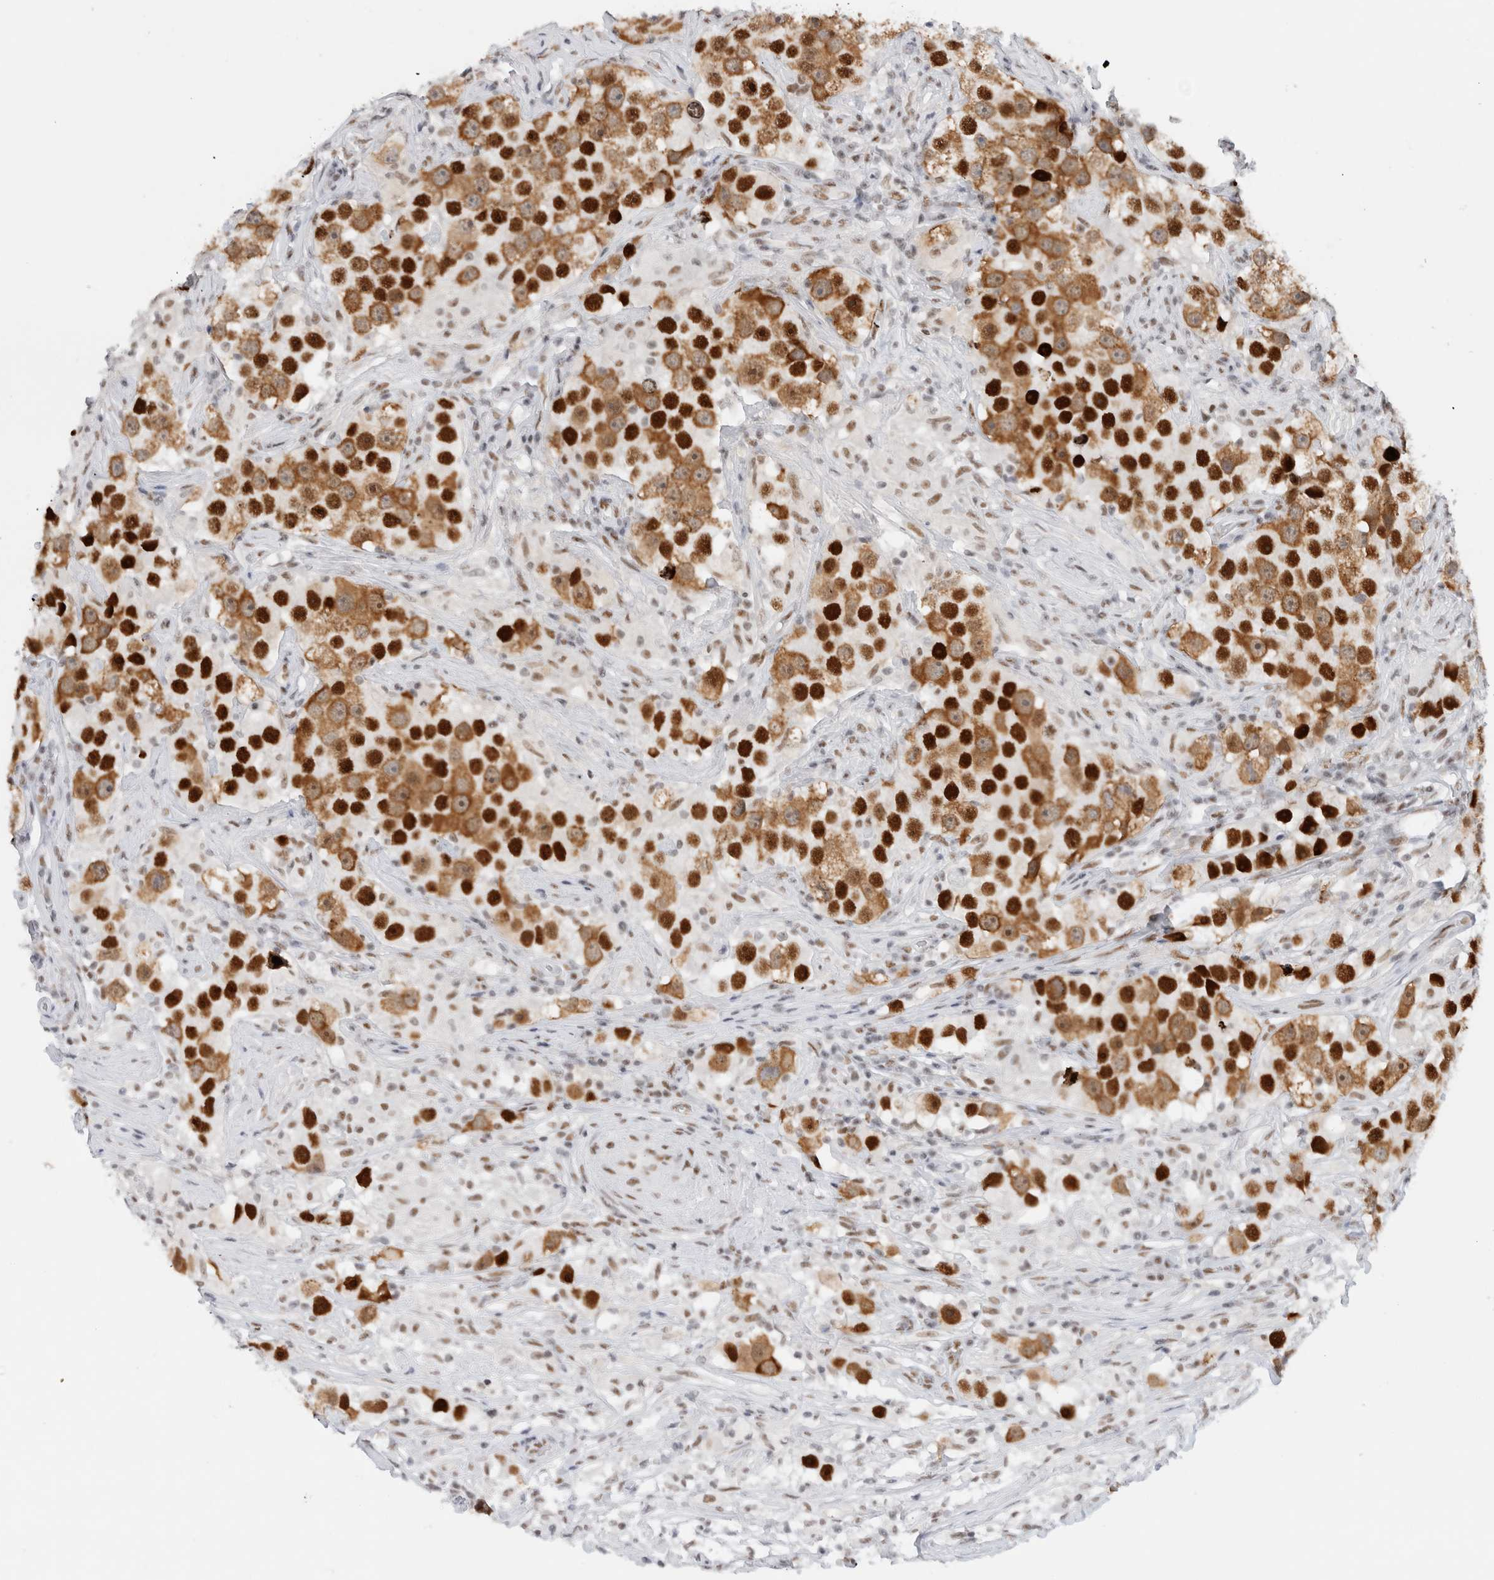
{"staining": {"intensity": "strong", "quantity": ">75%", "location": "cytoplasmic/membranous,nuclear"}, "tissue": "testis cancer", "cell_type": "Tumor cells", "image_type": "cancer", "snomed": [{"axis": "morphology", "description": "Seminoma, NOS"}, {"axis": "topography", "description": "Testis"}], "caption": "Protein analysis of seminoma (testis) tissue demonstrates strong cytoplasmic/membranous and nuclear positivity in approximately >75% of tumor cells.", "gene": "COPS7A", "patient": {"sex": "male", "age": 49}}